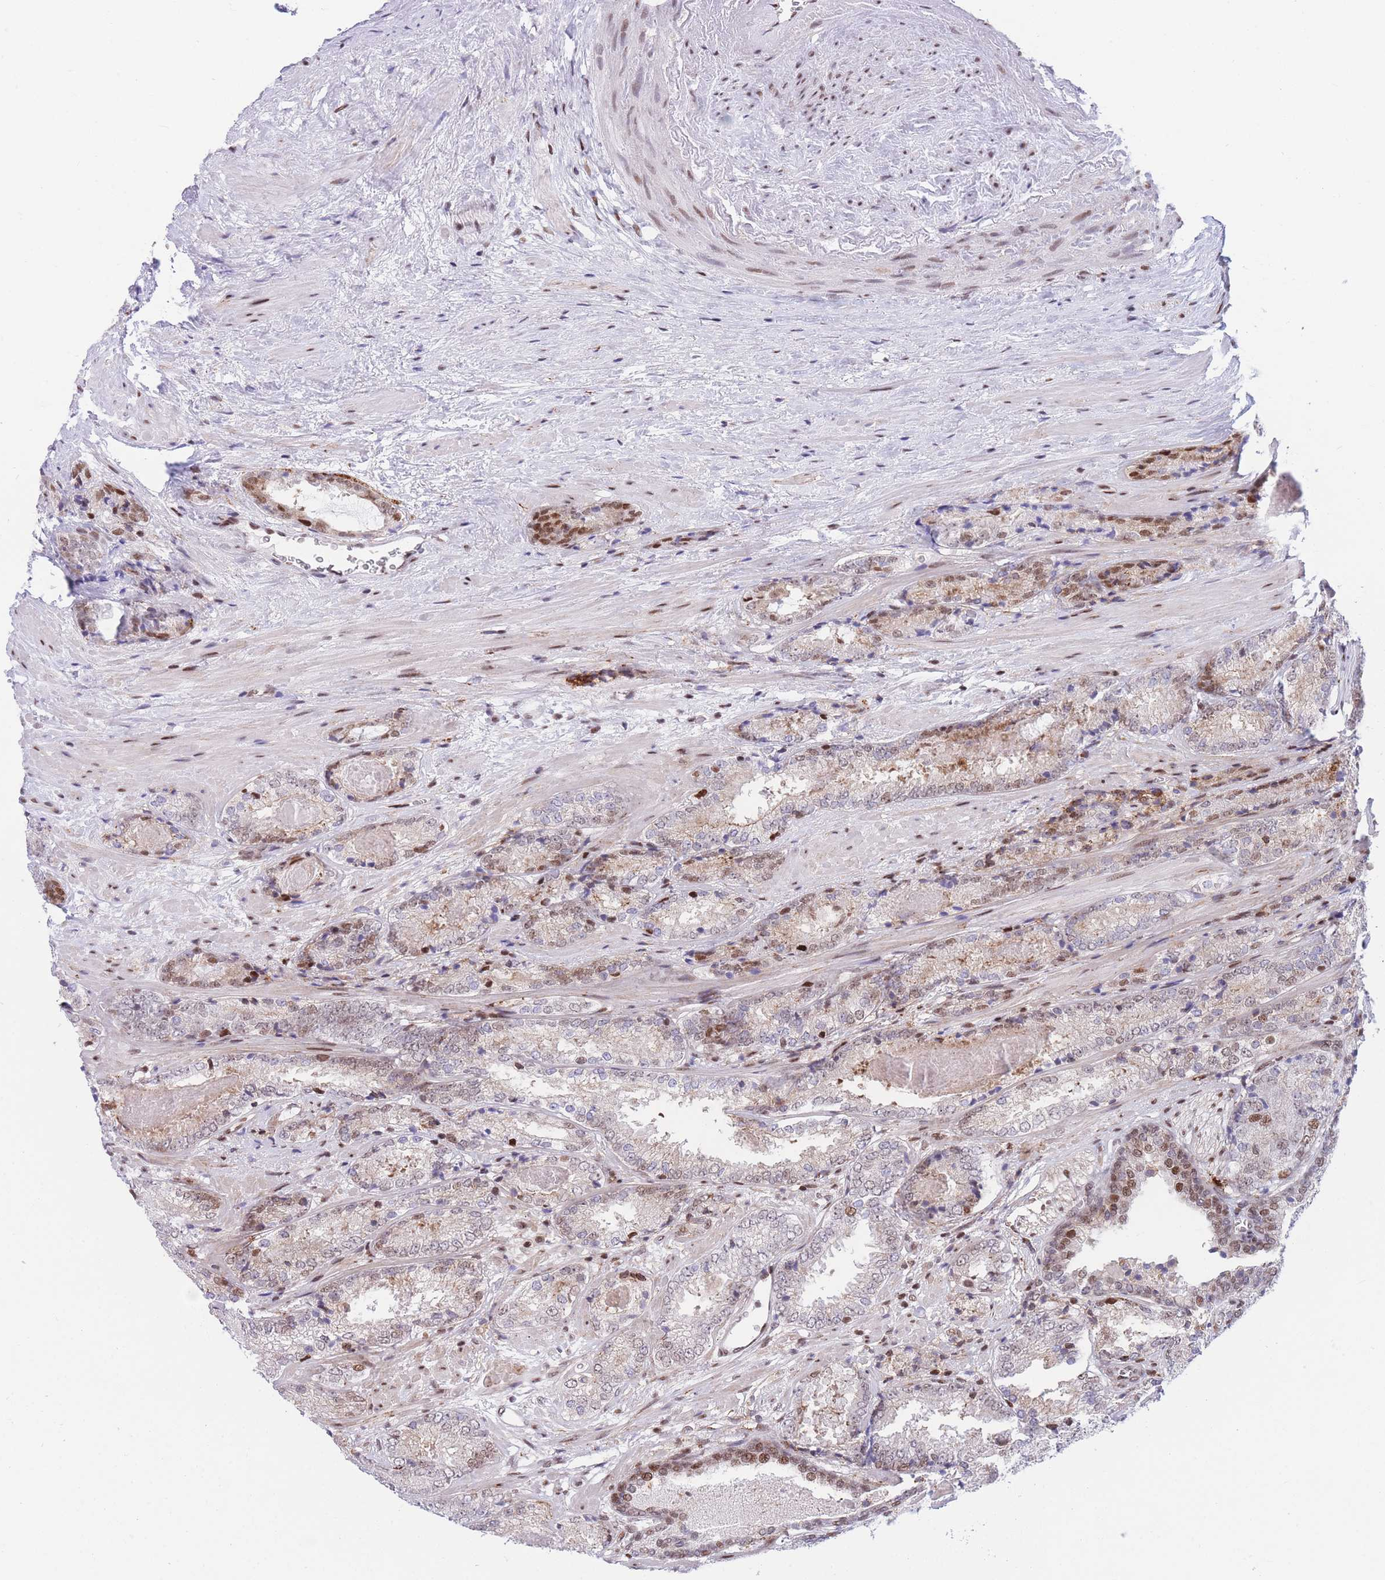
{"staining": {"intensity": "moderate", "quantity": "<25%", "location": "cytoplasmic/membranous,nuclear"}, "tissue": "prostate cancer", "cell_type": "Tumor cells", "image_type": "cancer", "snomed": [{"axis": "morphology", "description": "Adenocarcinoma, High grade"}, {"axis": "topography", "description": "Prostate"}], "caption": "Prostate cancer tissue exhibits moderate cytoplasmic/membranous and nuclear staining in approximately <25% of tumor cells", "gene": "DNAJC3", "patient": {"sex": "male", "age": 63}}